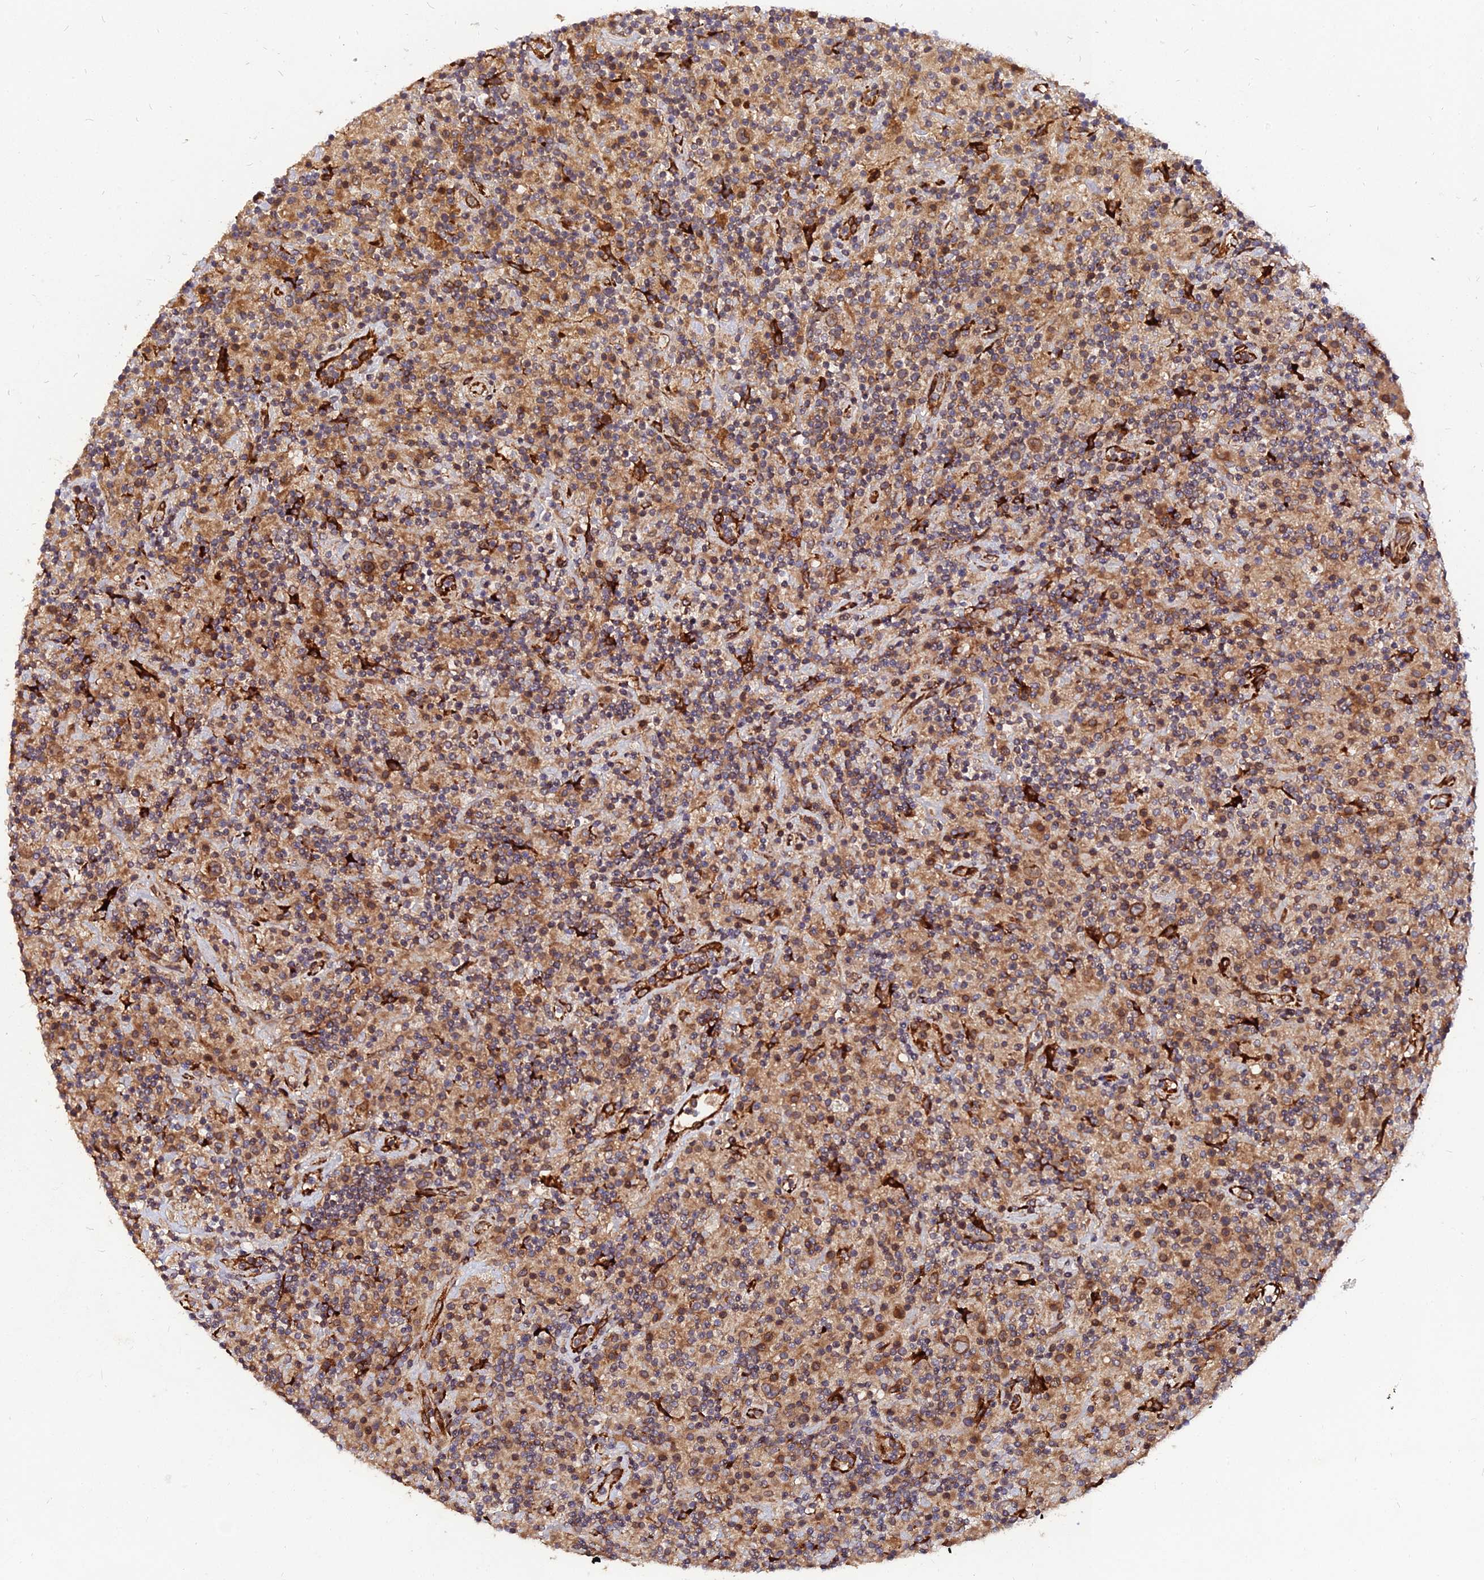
{"staining": {"intensity": "moderate", "quantity": ">75%", "location": "cytoplasmic/membranous"}, "tissue": "lymphoma", "cell_type": "Tumor cells", "image_type": "cancer", "snomed": [{"axis": "morphology", "description": "Hodgkin's disease, NOS"}, {"axis": "topography", "description": "Lymph node"}], "caption": "Protein expression analysis of human Hodgkin's disease reveals moderate cytoplasmic/membranous positivity in approximately >75% of tumor cells.", "gene": "PDE4D", "patient": {"sex": "male", "age": 70}}